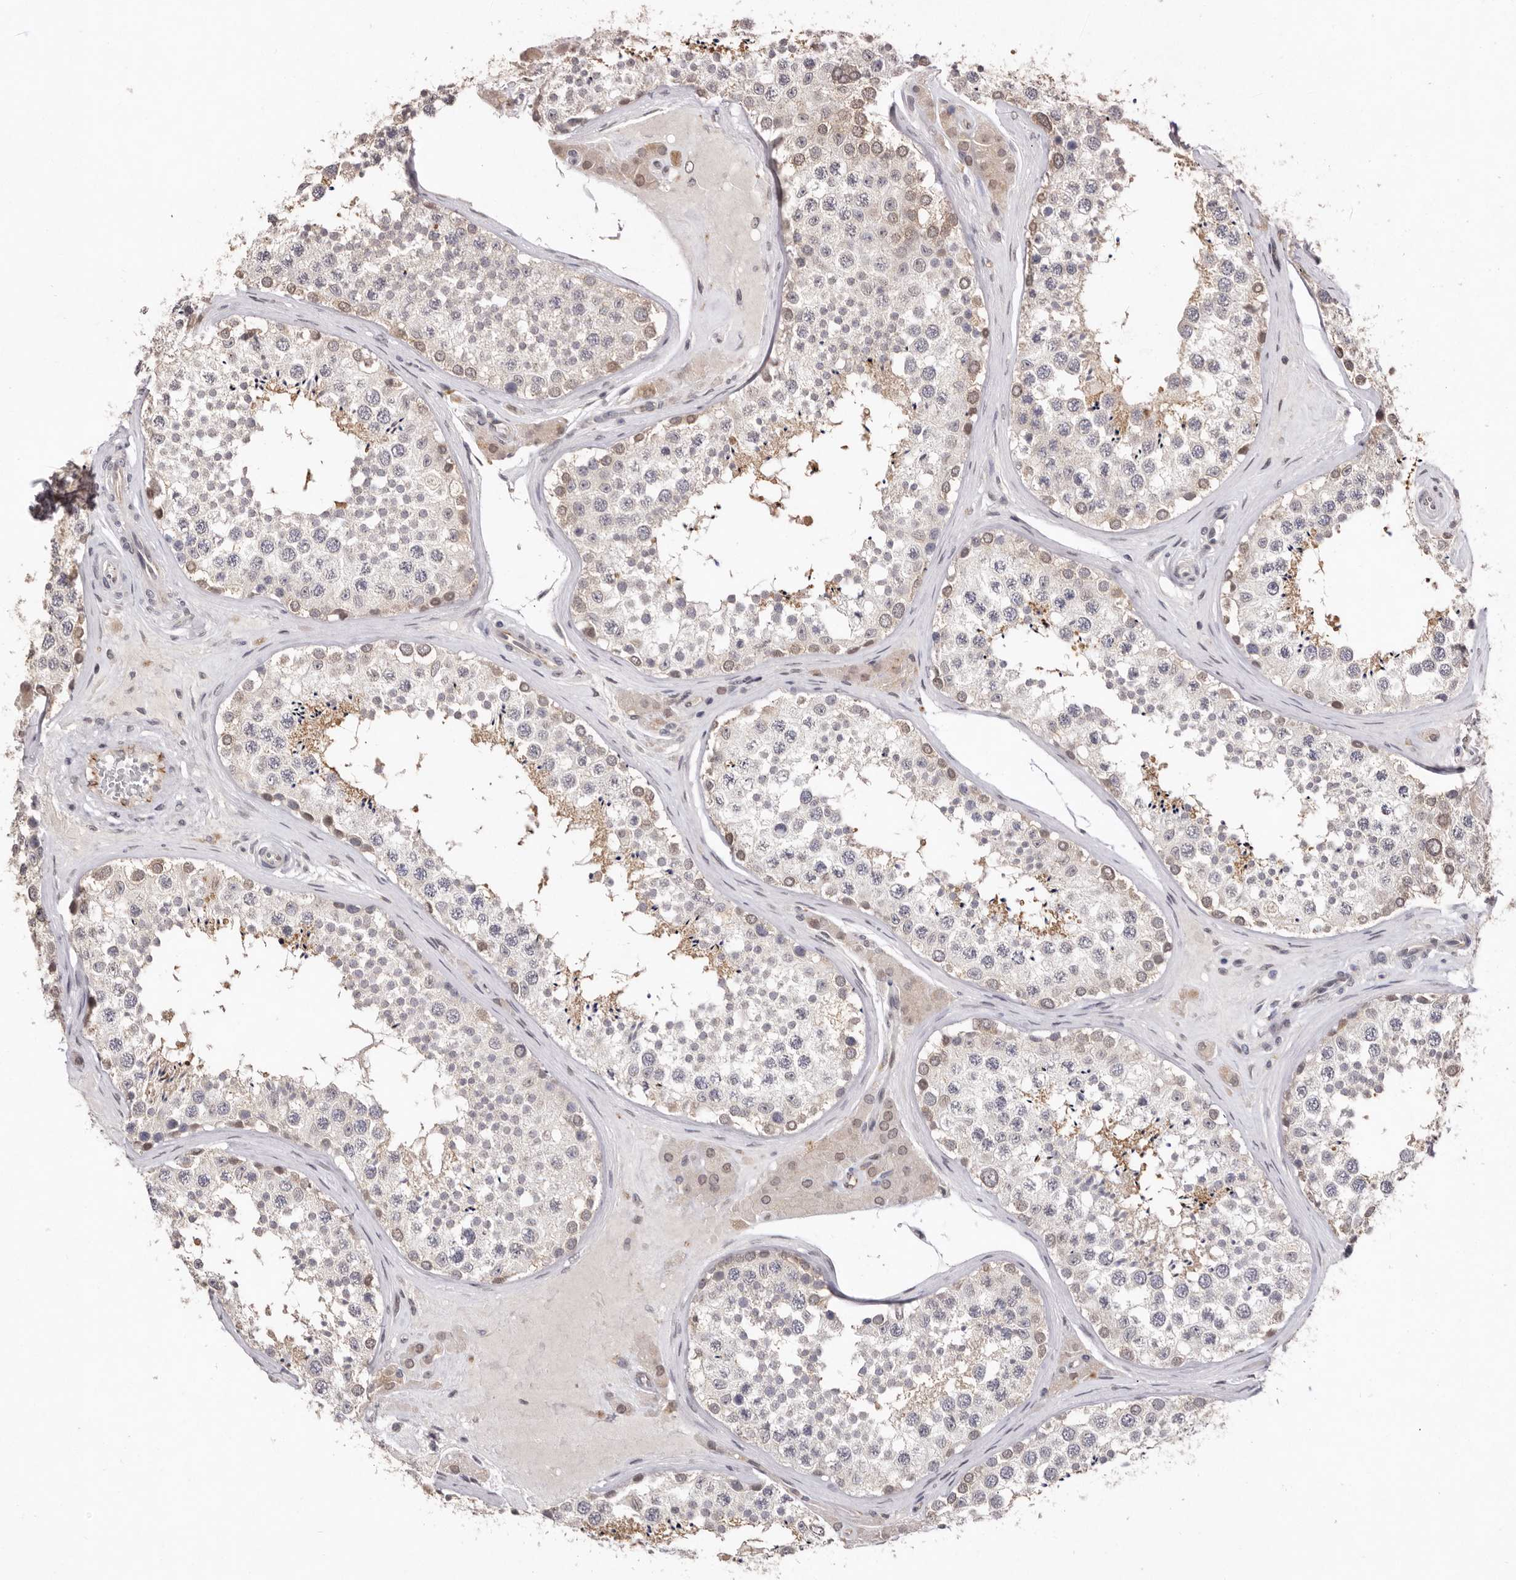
{"staining": {"intensity": "weak", "quantity": "<25%", "location": "cytoplasmic/membranous"}, "tissue": "testis", "cell_type": "Cells in seminiferous ducts", "image_type": "normal", "snomed": [{"axis": "morphology", "description": "Normal tissue, NOS"}, {"axis": "topography", "description": "Testis"}], "caption": "Testis stained for a protein using immunohistochemistry displays no staining cells in seminiferous ducts.", "gene": "SULT1E1", "patient": {"sex": "male", "age": 46}}